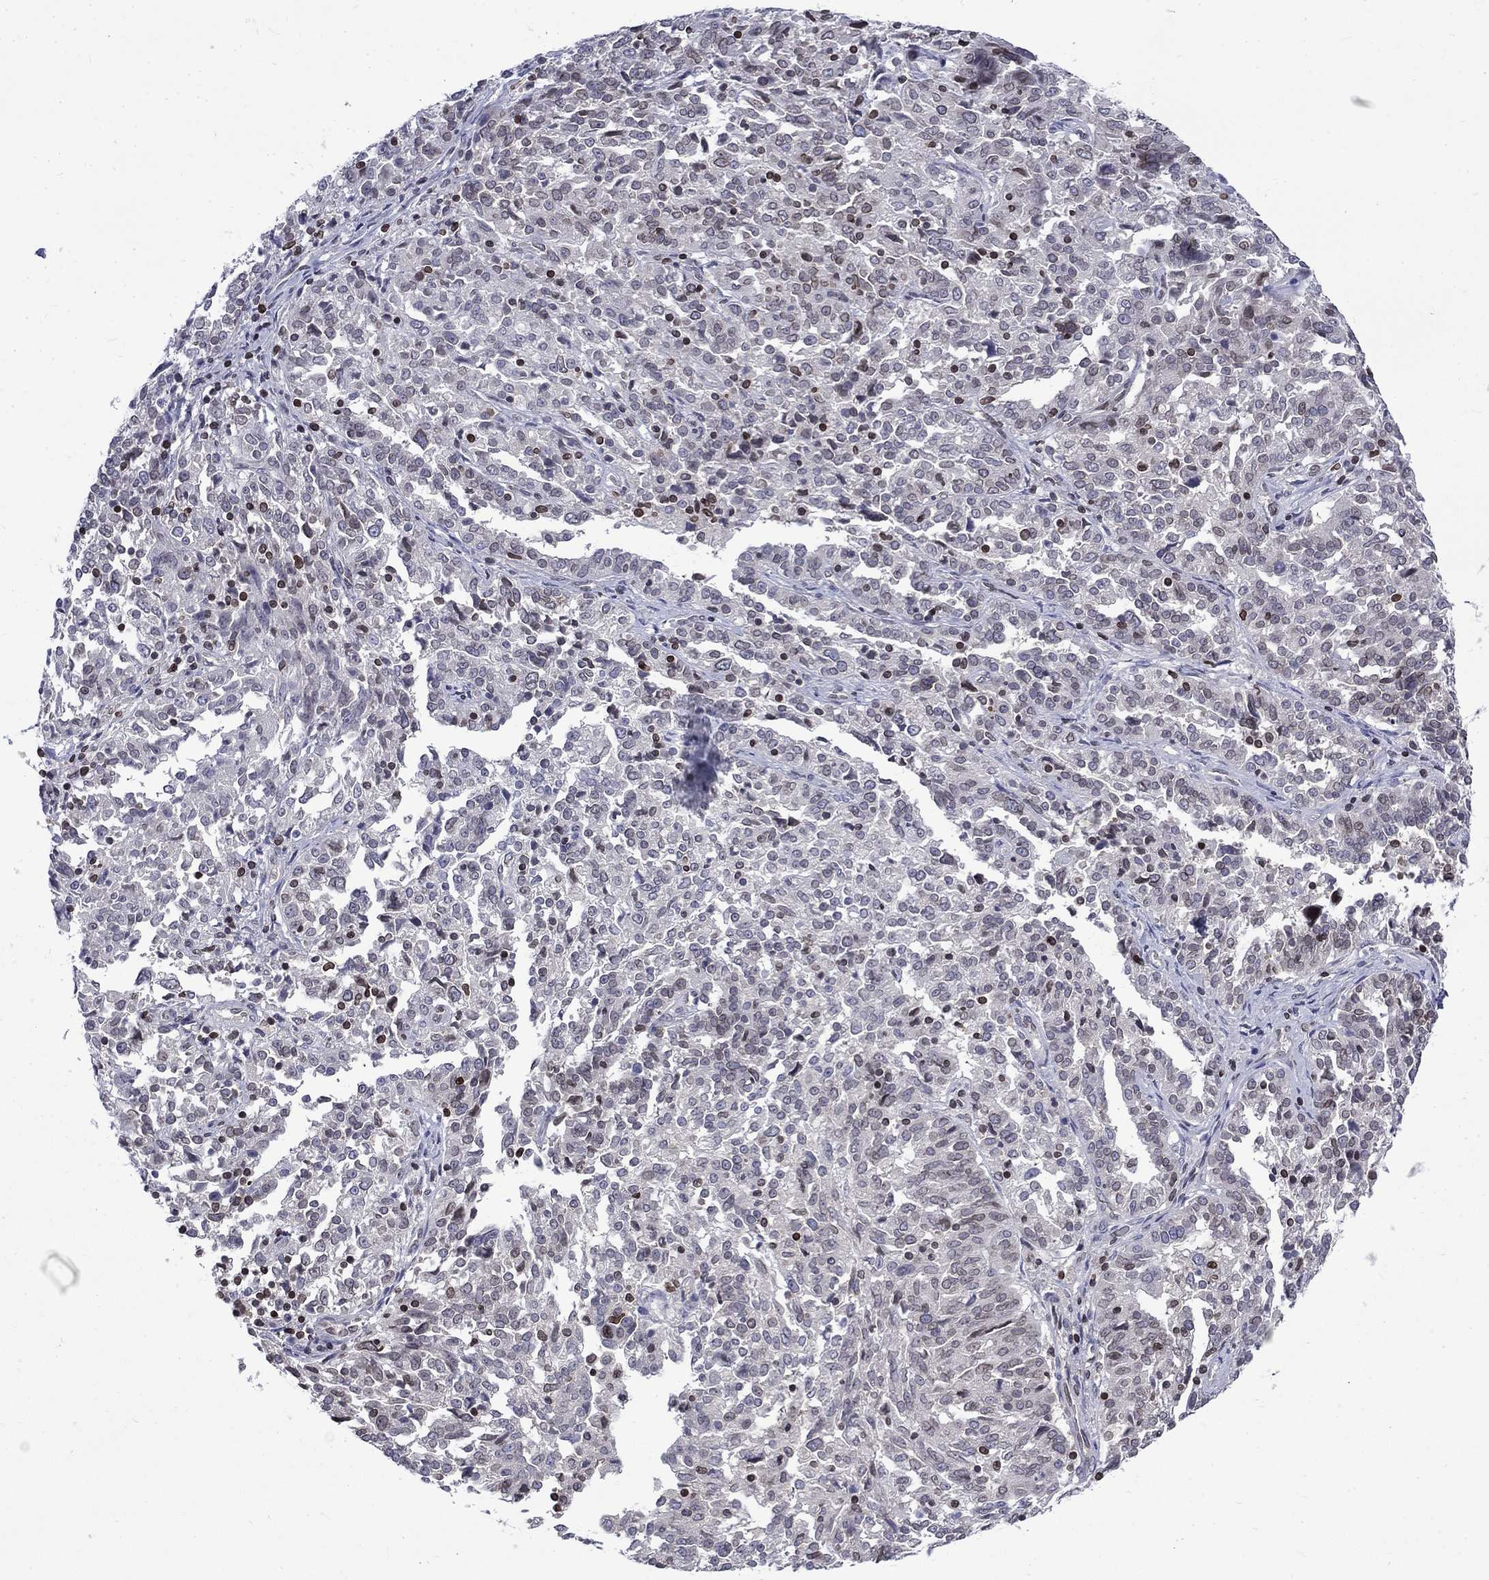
{"staining": {"intensity": "negative", "quantity": "none", "location": "none"}, "tissue": "ovarian cancer", "cell_type": "Tumor cells", "image_type": "cancer", "snomed": [{"axis": "morphology", "description": "Cystadenocarcinoma, serous, NOS"}, {"axis": "topography", "description": "Ovary"}], "caption": "Immunohistochemistry micrograph of neoplastic tissue: human ovarian cancer (serous cystadenocarcinoma) stained with DAB (3,3'-diaminobenzidine) exhibits no significant protein positivity in tumor cells.", "gene": "SLA", "patient": {"sex": "female", "age": 67}}